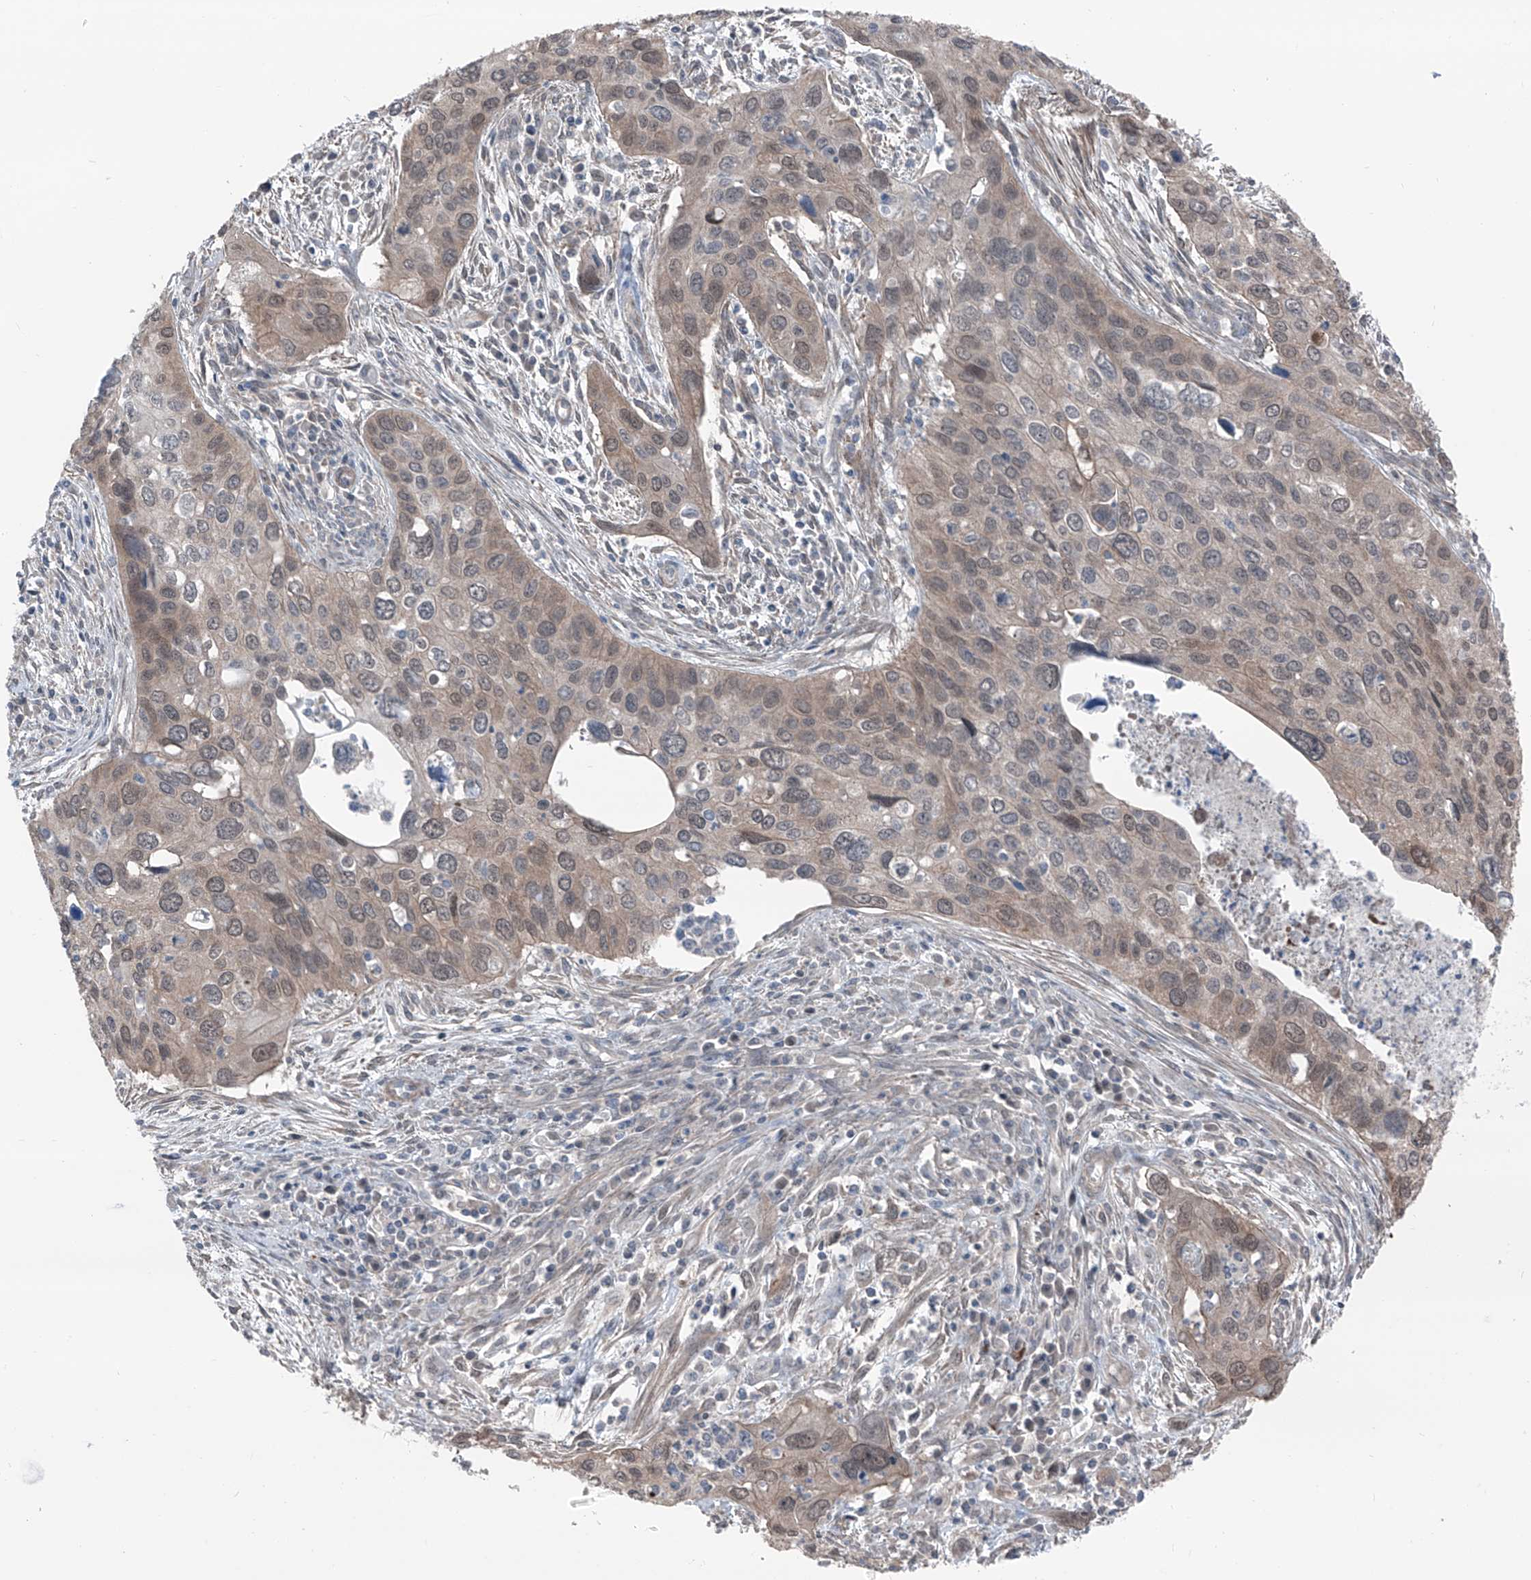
{"staining": {"intensity": "weak", "quantity": "25%-75%", "location": "cytoplasmic/membranous,nuclear"}, "tissue": "cervical cancer", "cell_type": "Tumor cells", "image_type": "cancer", "snomed": [{"axis": "morphology", "description": "Squamous cell carcinoma, NOS"}, {"axis": "topography", "description": "Cervix"}], "caption": "About 25%-75% of tumor cells in cervical cancer (squamous cell carcinoma) demonstrate weak cytoplasmic/membranous and nuclear protein positivity as visualized by brown immunohistochemical staining.", "gene": "HSPB11", "patient": {"sex": "female", "age": 55}}